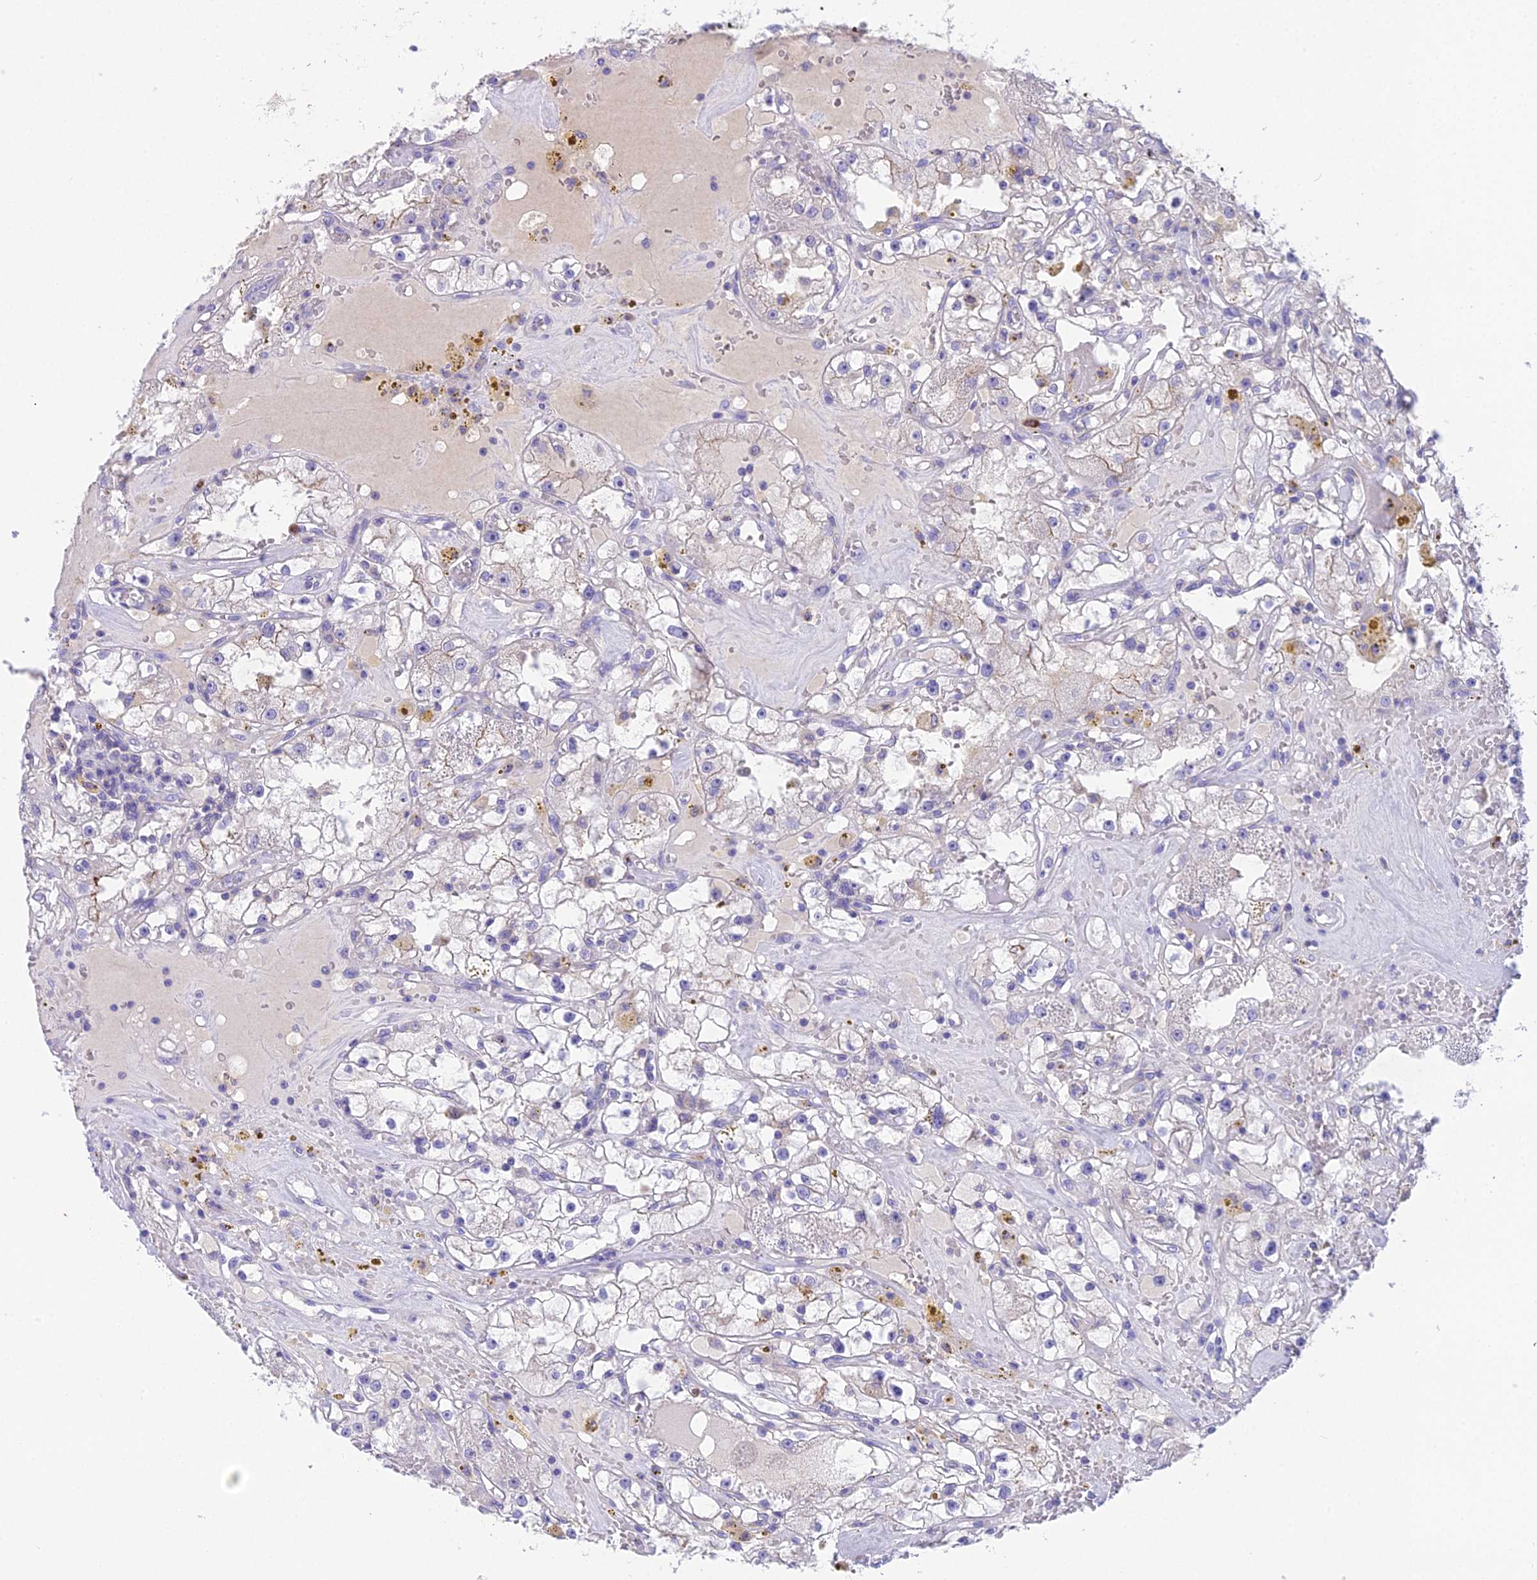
{"staining": {"intensity": "negative", "quantity": "none", "location": "none"}, "tissue": "renal cancer", "cell_type": "Tumor cells", "image_type": "cancer", "snomed": [{"axis": "morphology", "description": "Adenocarcinoma, NOS"}, {"axis": "topography", "description": "Kidney"}], "caption": "Histopathology image shows no protein positivity in tumor cells of renal cancer tissue.", "gene": "KIAA0408", "patient": {"sex": "male", "age": 56}}